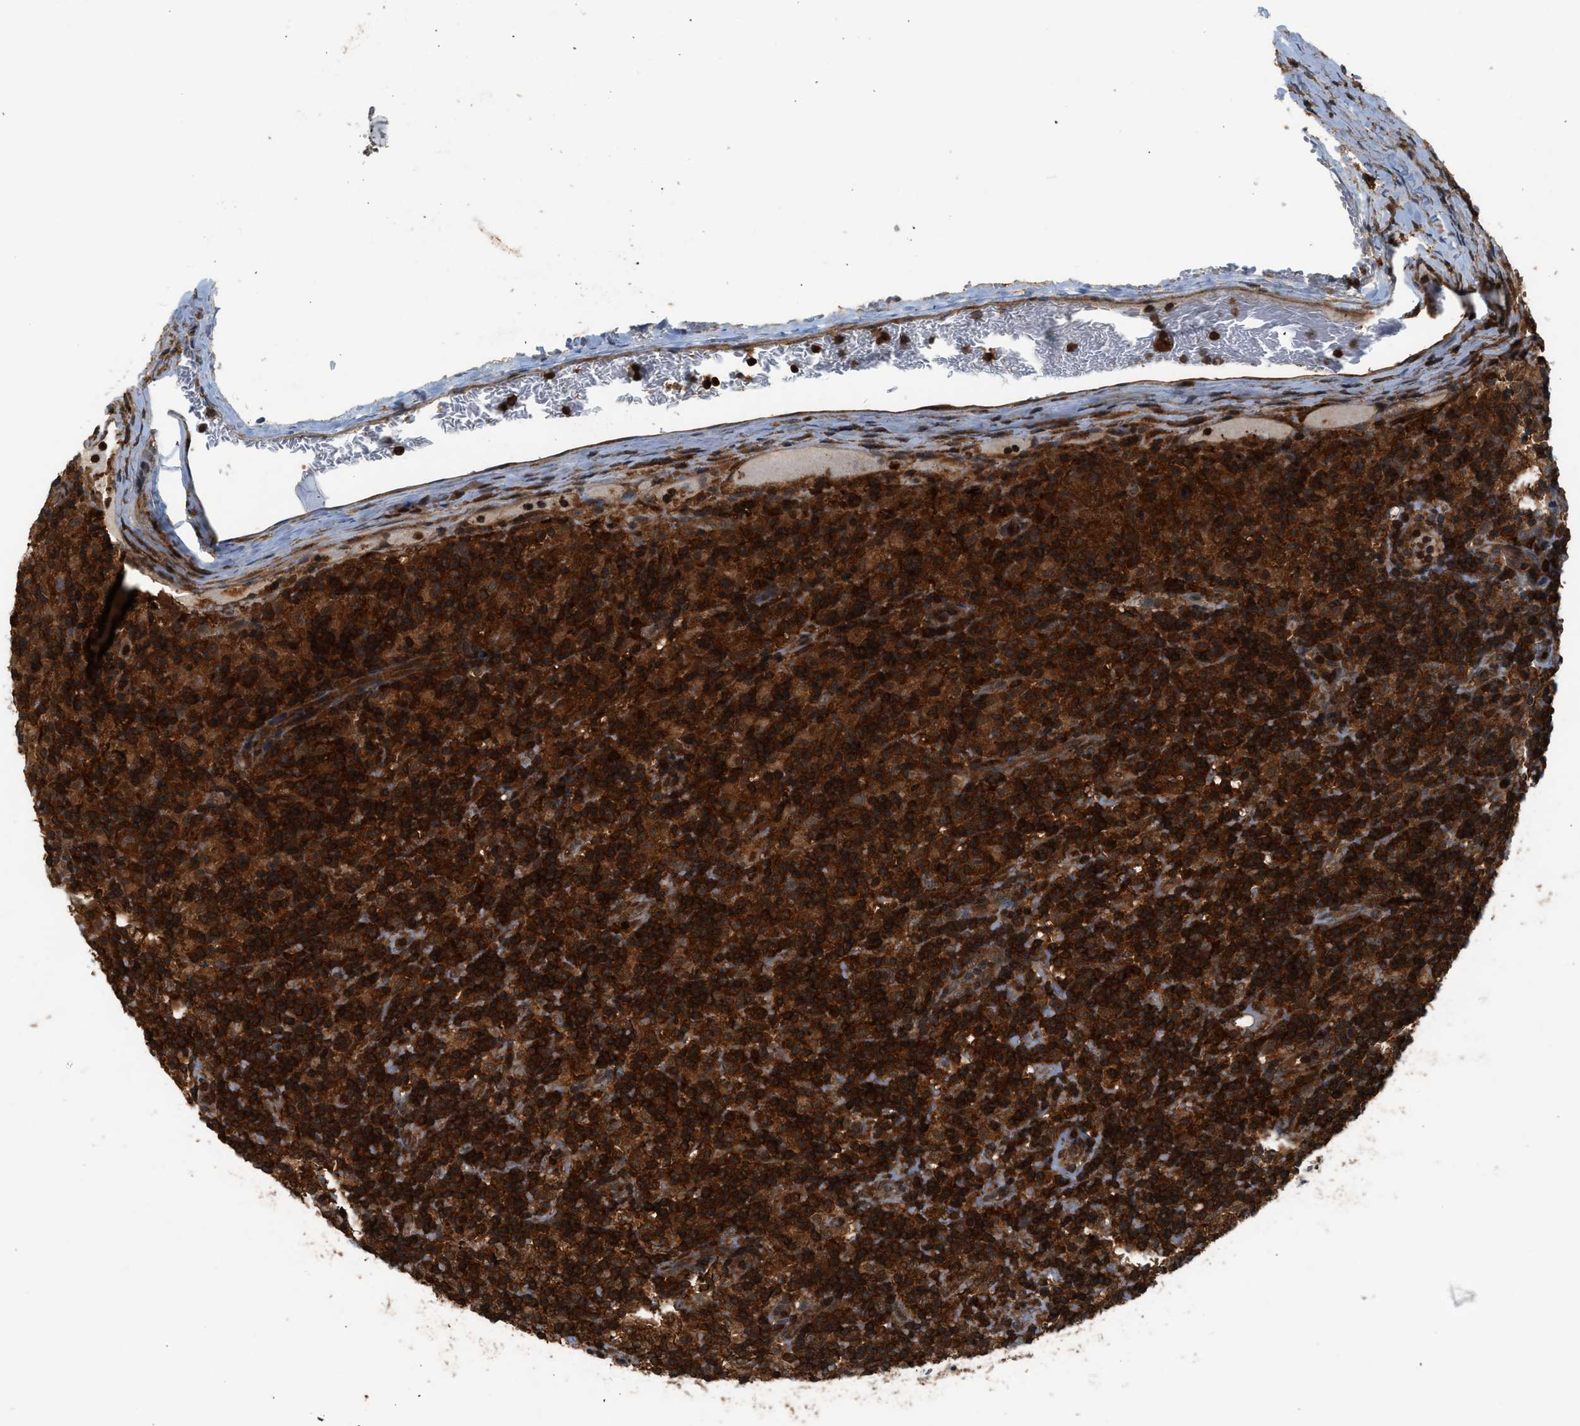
{"staining": {"intensity": "strong", "quantity": ">75%", "location": "cytoplasmic/membranous"}, "tissue": "lymphoma", "cell_type": "Tumor cells", "image_type": "cancer", "snomed": [{"axis": "morphology", "description": "Hodgkin's disease, NOS"}, {"axis": "topography", "description": "Lymph node"}], "caption": "Human lymphoma stained with a brown dye reveals strong cytoplasmic/membranous positive positivity in about >75% of tumor cells.", "gene": "OXSR1", "patient": {"sex": "male", "age": 70}}